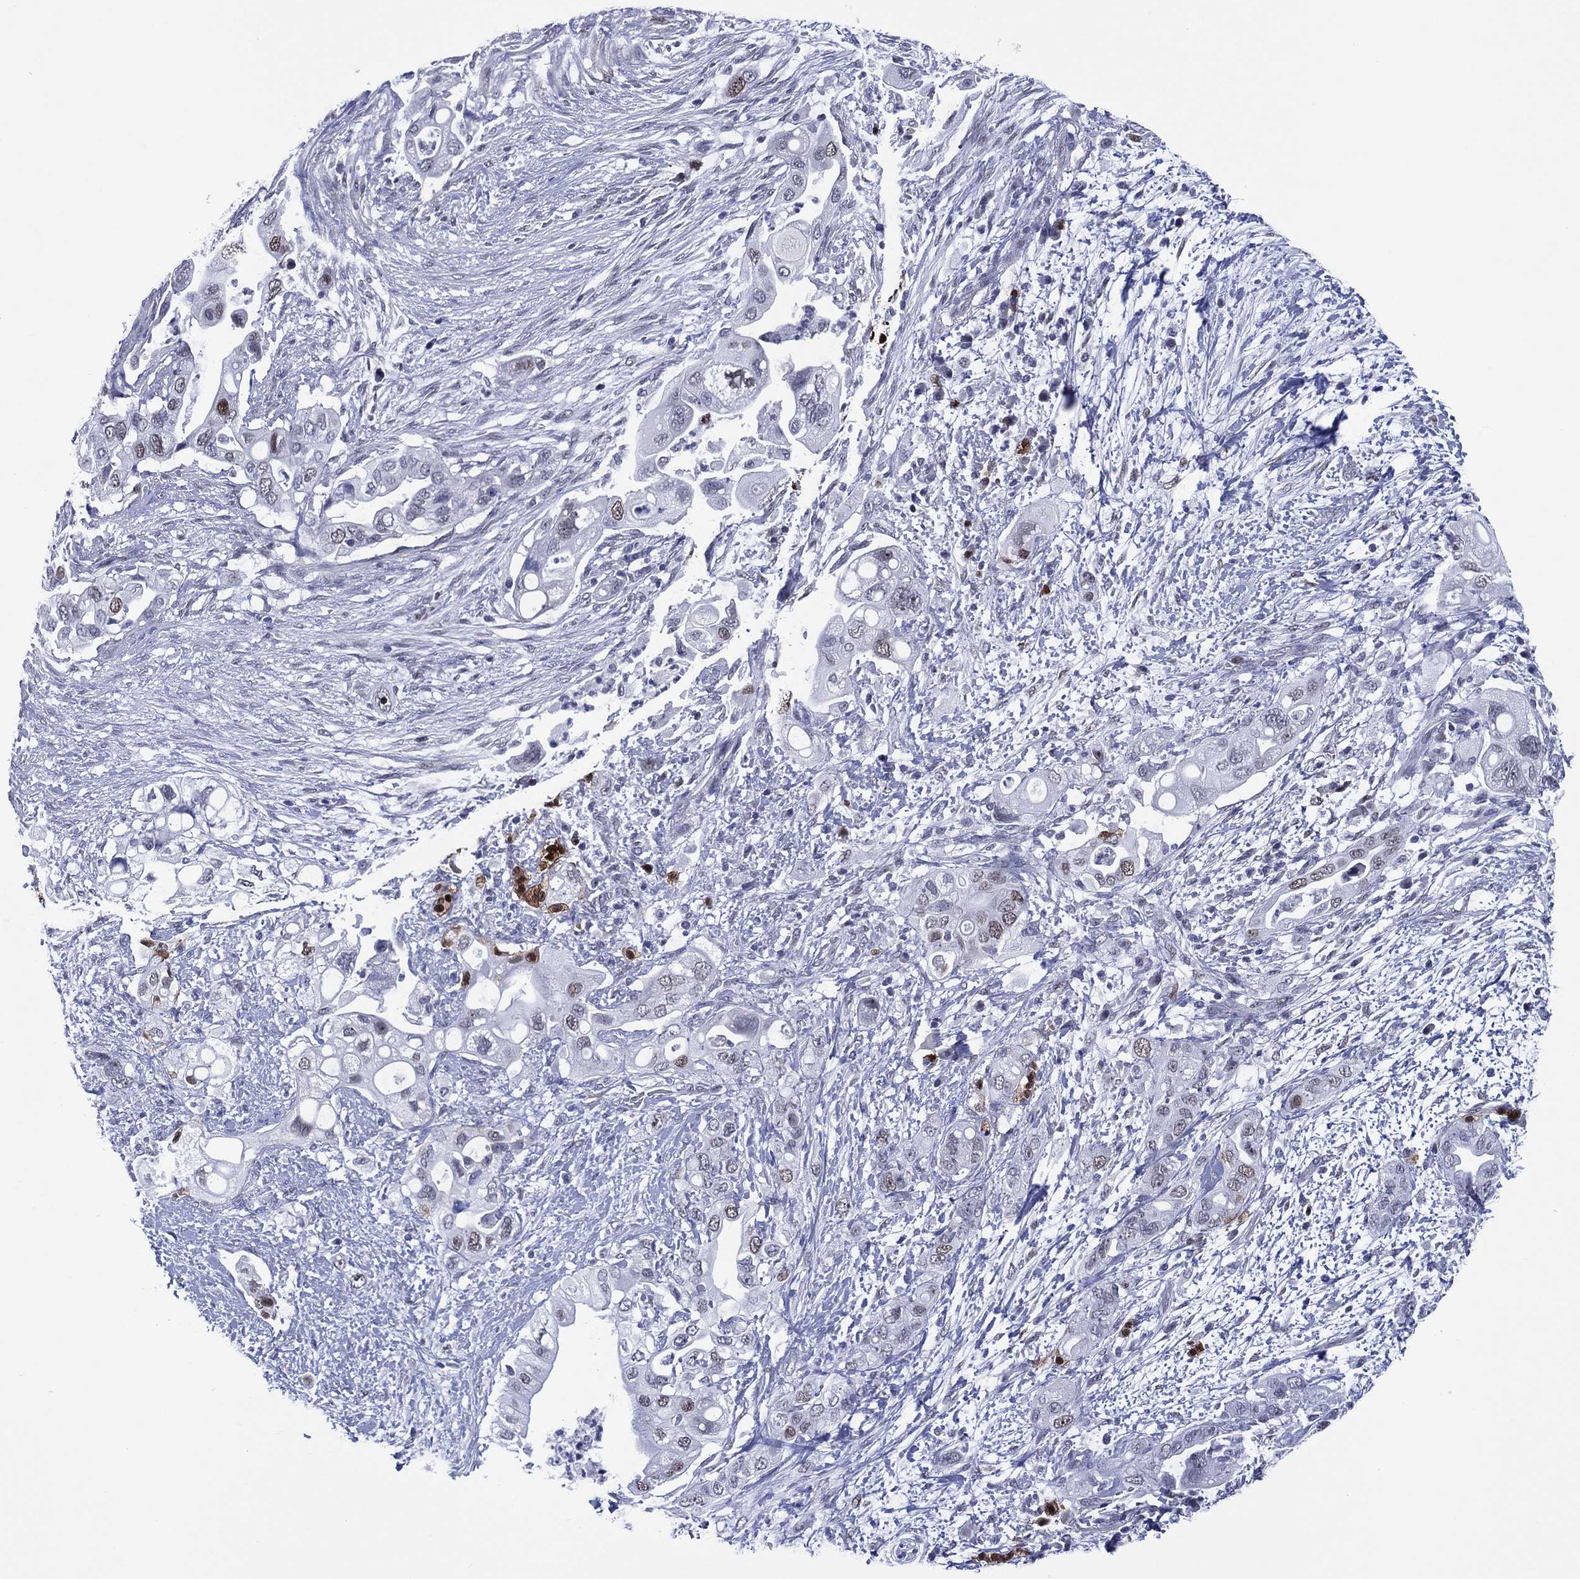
{"staining": {"intensity": "weak", "quantity": "<25%", "location": "nuclear"}, "tissue": "pancreatic cancer", "cell_type": "Tumor cells", "image_type": "cancer", "snomed": [{"axis": "morphology", "description": "Adenocarcinoma, NOS"}, {"axis": "topography", "description": "Pancreas"}], "caption": "Immunohistochemistry micrograph of human pancreatic cancer stained for a protein (brown), which shows no expression in tumor cells.", "gene": "GATA6", "patient": {"sex": "female", "age": 72}}